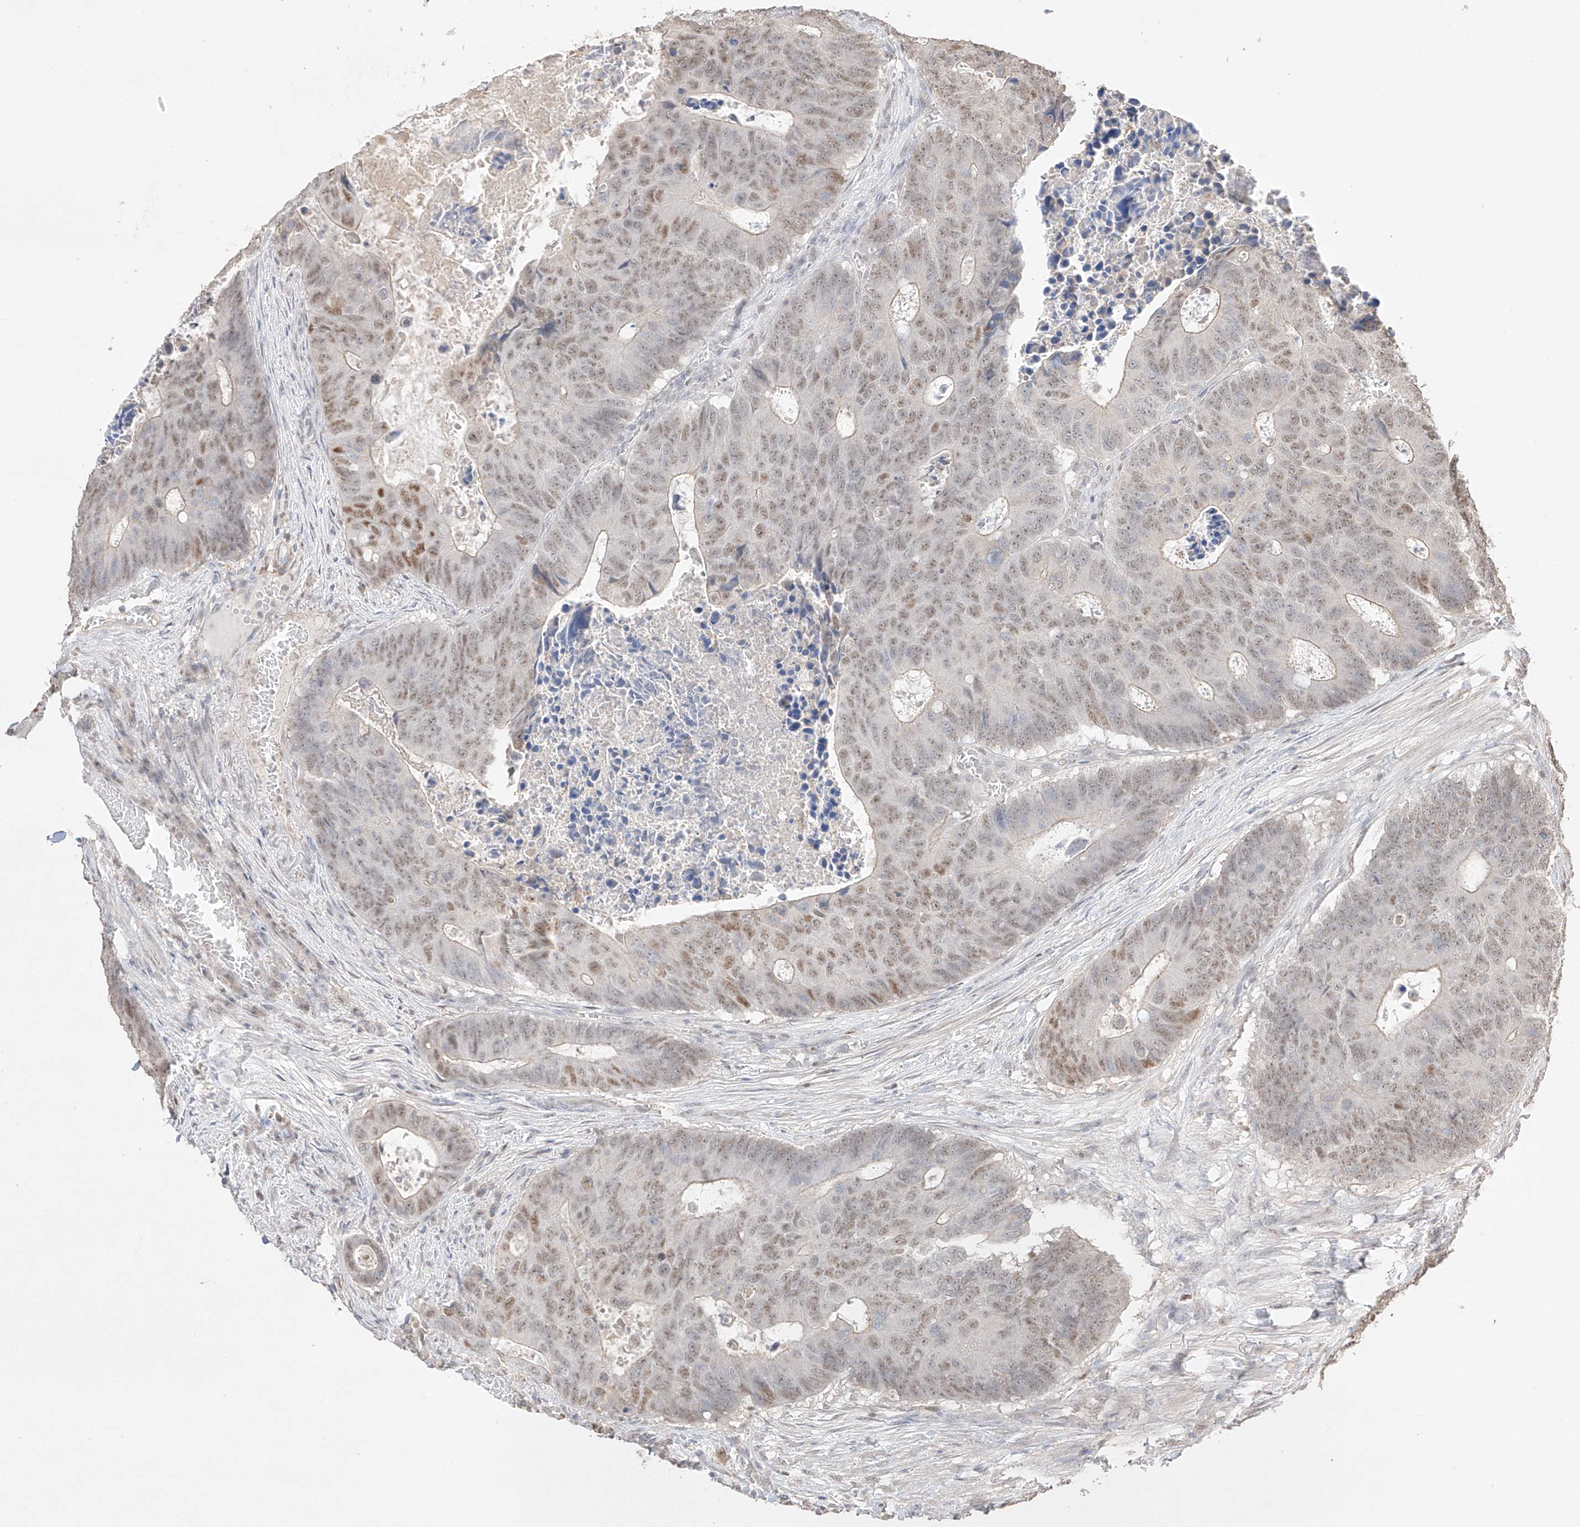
{"staining": {"intensity": "weak", "quantity": ">75%", "location": "nuclear"}, "tissue": "colorectal cancer", "cell_type": "Tumor cells", "image_type": "cancer", "snomed": [{"axis": "morphology", "description": "Adenocarcinoma, NOS"}, {"axis": "topography", "description": "Colon"}], "caption": "Colorectal adenocarcinoma stained for a protein shows weak nuclear positivity in tumor cells.", "gene": "APIP", "patient": {"sex": "male", "age": 87}}